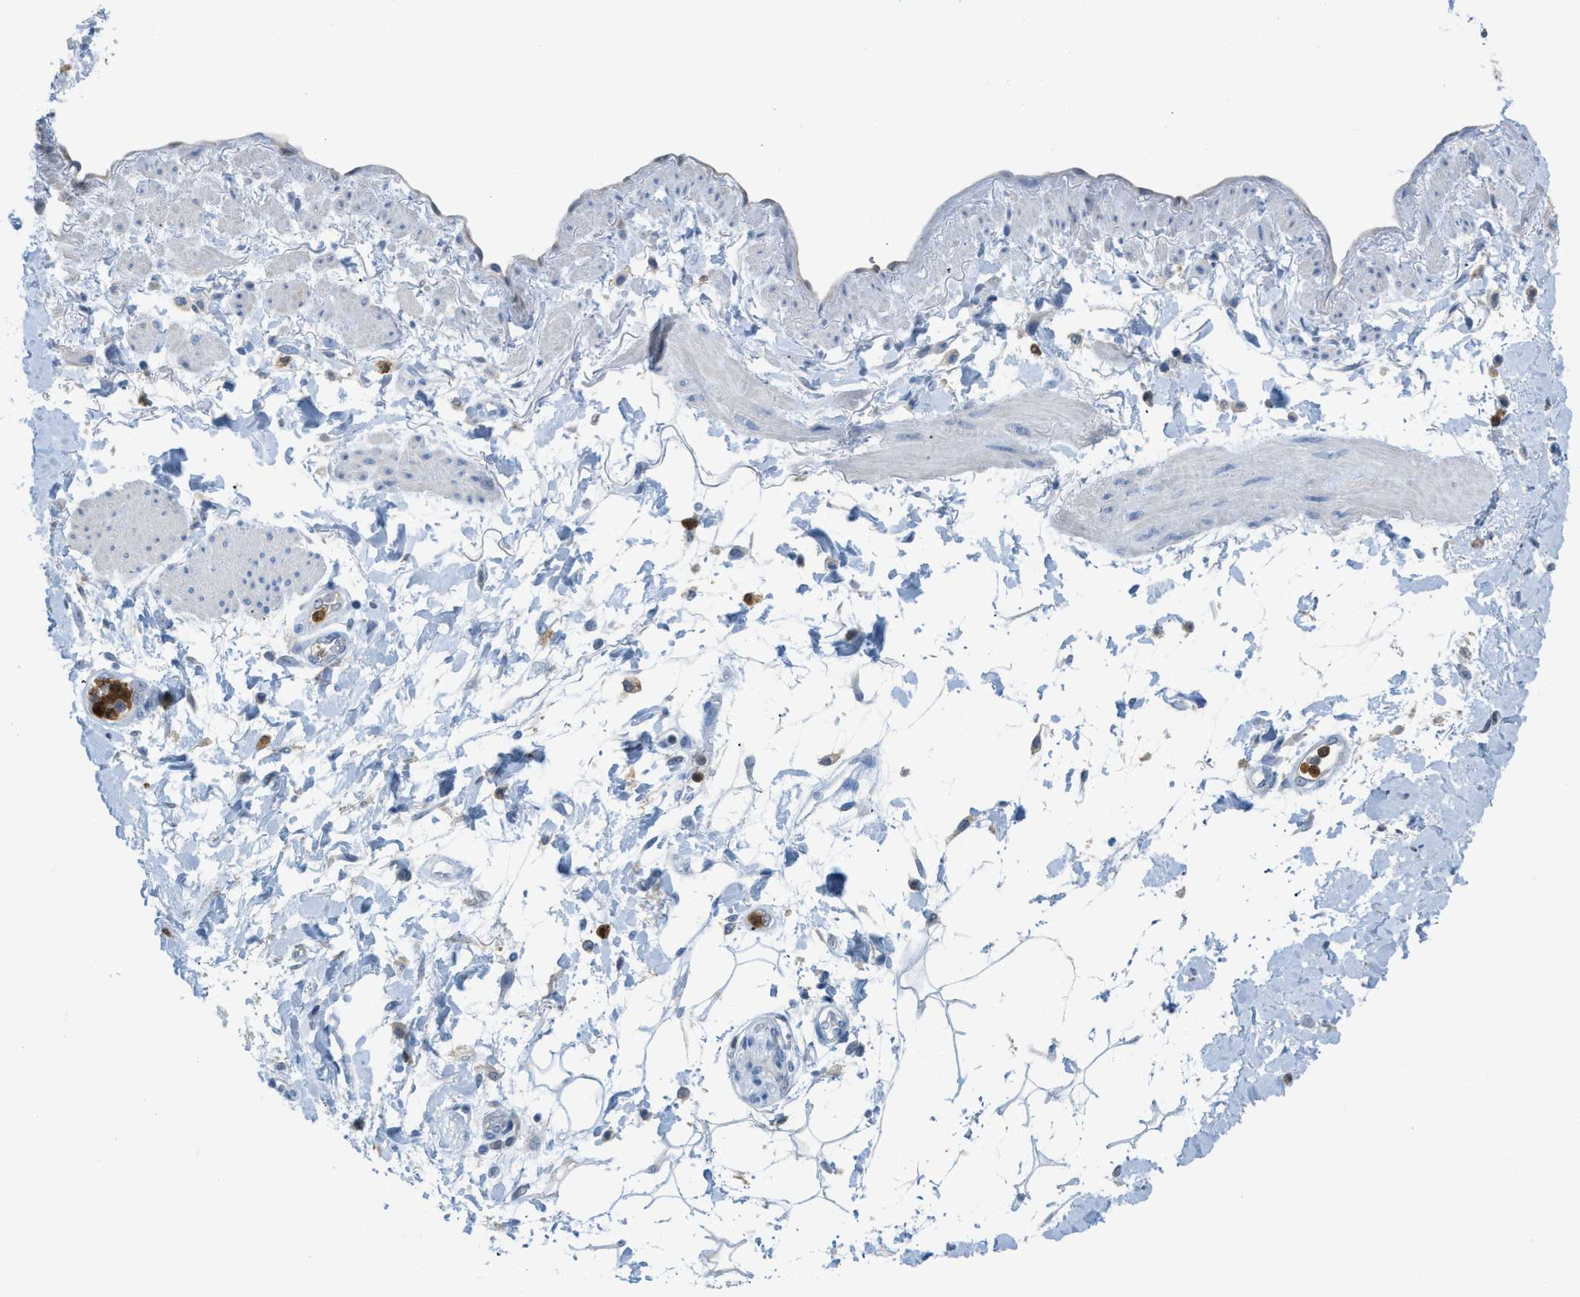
{"staining": {"intensity": "negative", "quantity": "none", "location": "none"}, "tissue": "adipose tissue", "cell_type": "Adipocytes", "image_type": "normal", "snomed": [{"axis": "morphology", "description": "Normal tissue, NOS"}, {"axis": "morphology", "description": "Adenocarcinoma, NOS"}, {"axis": "topography", "description": "Duodenum"}, {"axis": "topography", "description": "Peripheral nerve tissue"}], "caption": "DAB immunohistochemical staining of benign adipose tissue reveals no significant expression in adipocytes.", "gene": "SERPINB1", "patient": {"sex": "female", "age": 60}}